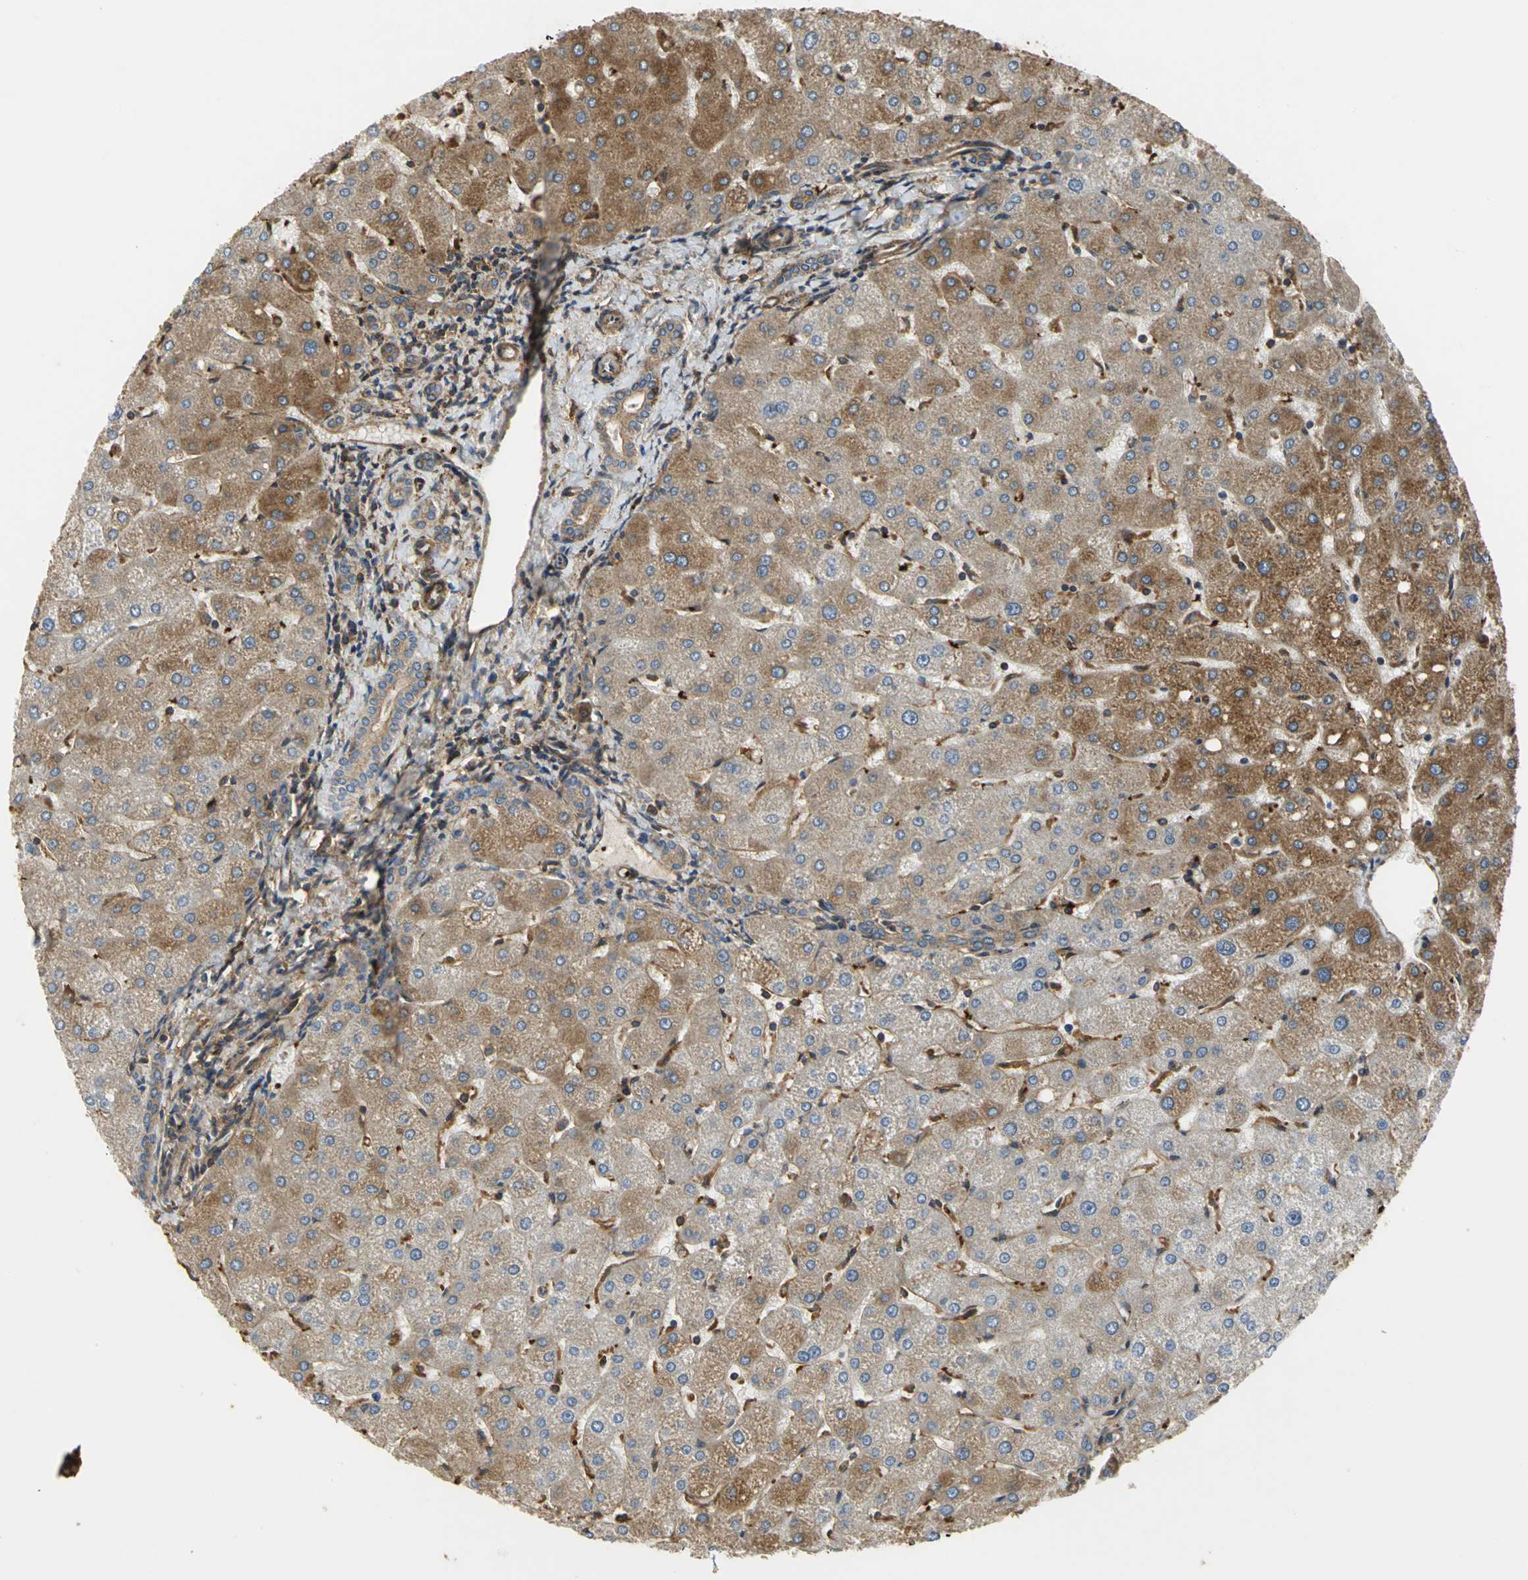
{"staining": {"intensity": "moderate", "quantity": ">75%", "location": "cytoplasmic/membranous"}, "tissue": "liver", "cell_type": "Cholangiocytes", "image_type": "normal", "snomed": [{"axis": "morphology", "description": "Normal tissue, NOS"}, {"axis": "topography", "description": "Liver"}], "caption": "A brown stain highlights moderate cytoplasmic/membranous staining of a protein in cholangiocytes of unremarkable human liver. The staining was performed using DAB to visualize the protein expression in brown, while the nuclei were stained in blue with hematoxylin (Magnification: 20x).", "gene": "TLN1", "patient": {"sex": "male", "age": 67}}